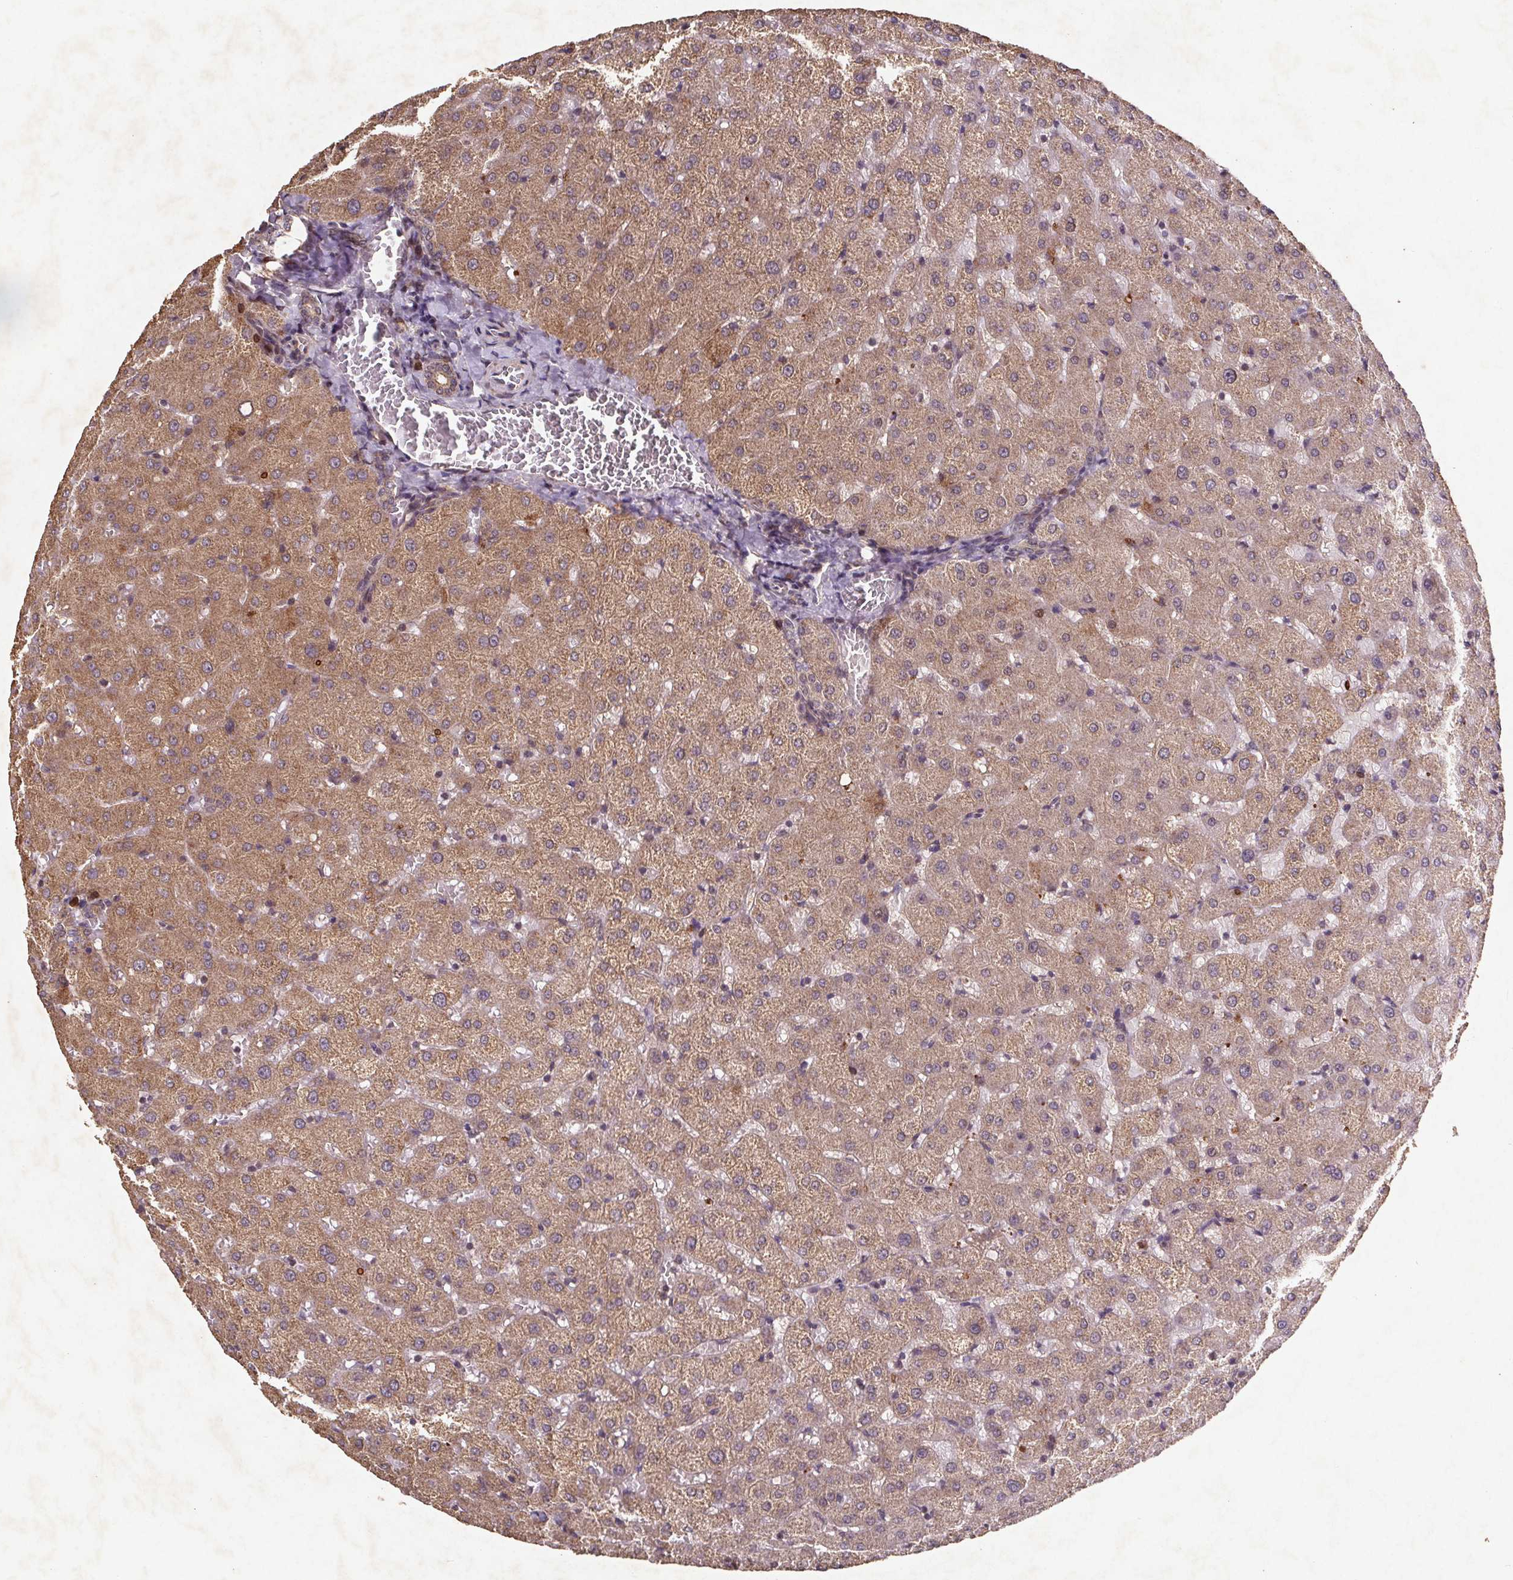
{"staining": {"intensity": "weak", "quantity": ">75%", "location": "cytoplasmic/membranous"}, "tissue": "liver", "cell_type": "Cholangiocytes", "image_type": "normal", "snomed": [{"axis": "morphology", "description": "Normal tissue, NOS"}, {"axis": "topography", "description": "Liver"}], "caption": "A brown stain highlights weak cytoplasmic/membranous positivity of a protein in cholangiocytes of unremarkable human liver. Nuclei are stained in blue.", "gene": "STRN3", "patient": {"sex": "female", "age": 50}}